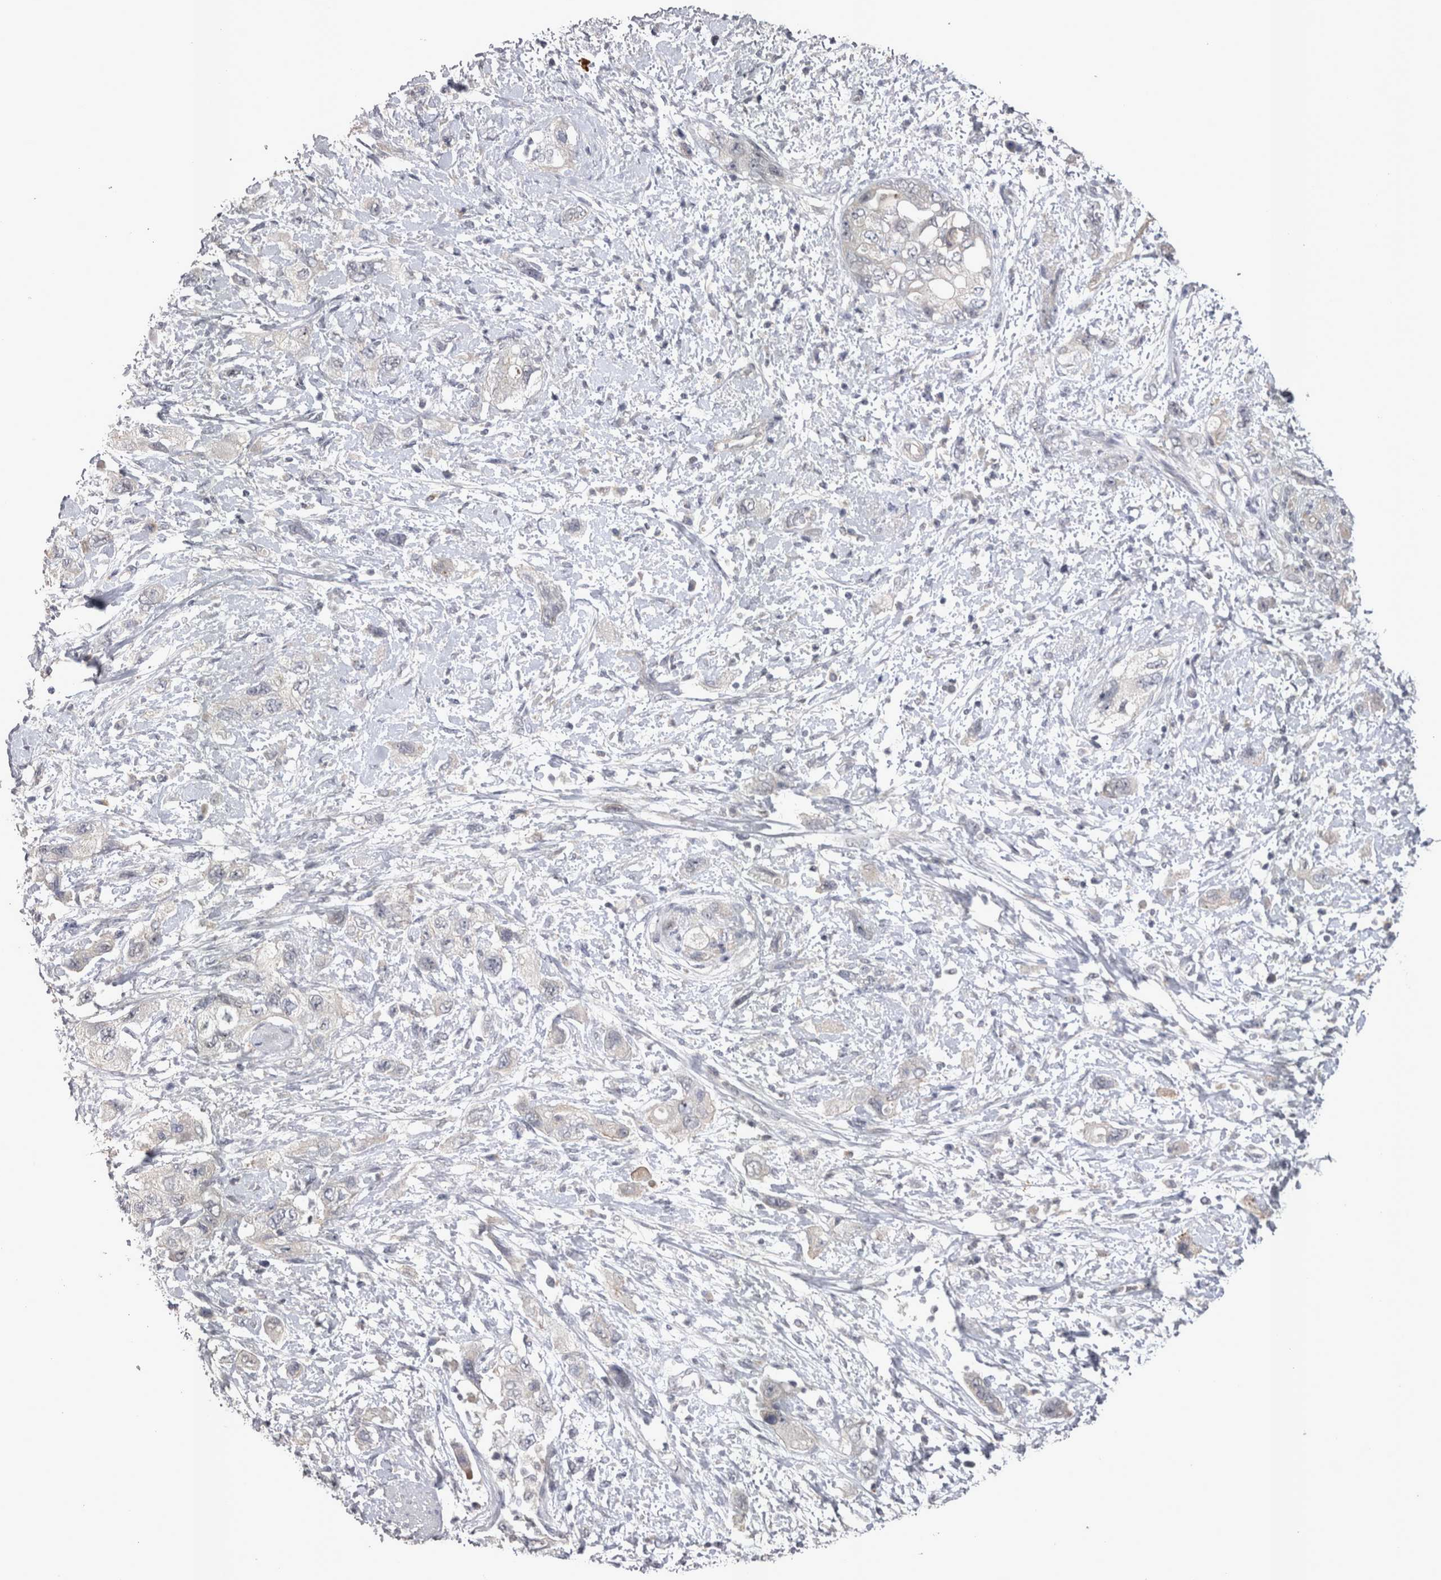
{"staining": {"intensity": "negative", "quantity": "none", "location": "none"}, "tissue": "pancreatic cancer", "cell_type": "Tumor cells", "image_type": "cancer", "snomed": [{"axis": "morphology", "description": "Adenocarcinoma, NOS"}, {"axis": "topography", "description": "Pancreas"}], "caption": "The micrograph demonstrates no significant positivity in tumor cells of pancreatic adenocarcinoma.", "gene": "CTBS", "patient": {"sex": "female", "age": 73}}